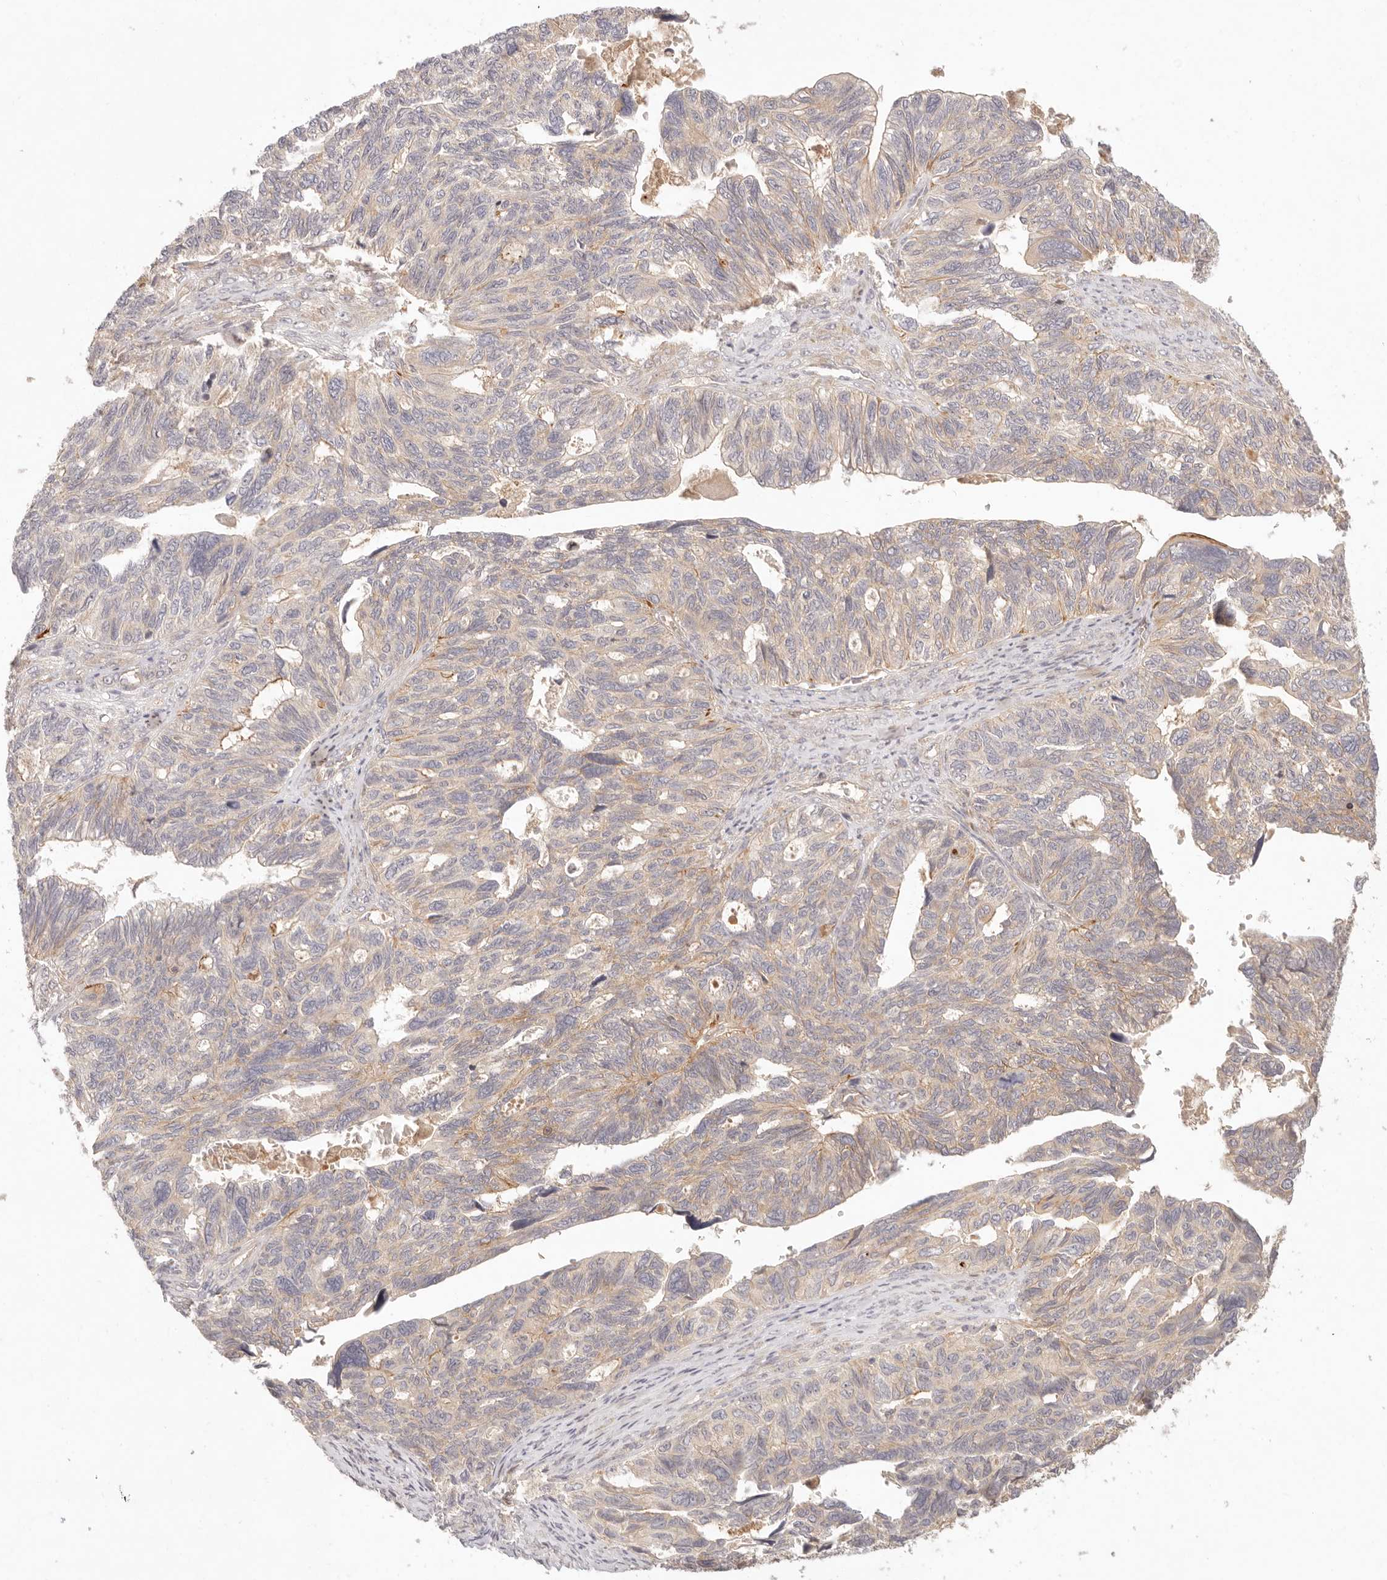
{"staining": {"intensity": "weak", "quantity": "<25%", "location": "cytoplasmic/membranous"}, "tissue": "ovarian cancer", "cell_type": "Tumor cells", "image_type": "cancer", "snomed": [{"axis": "morphology", "description": "Cystadenocarcinoma, serous, NOS"}, {"axis": "topography", "description": "Ovary"}], "caption": "Photomicrograph shows no significant protein expression in tumor cells of ovarian cancer.", "gene": "PPP1R3B", "patient": {"sex": "female", "age": 79}}